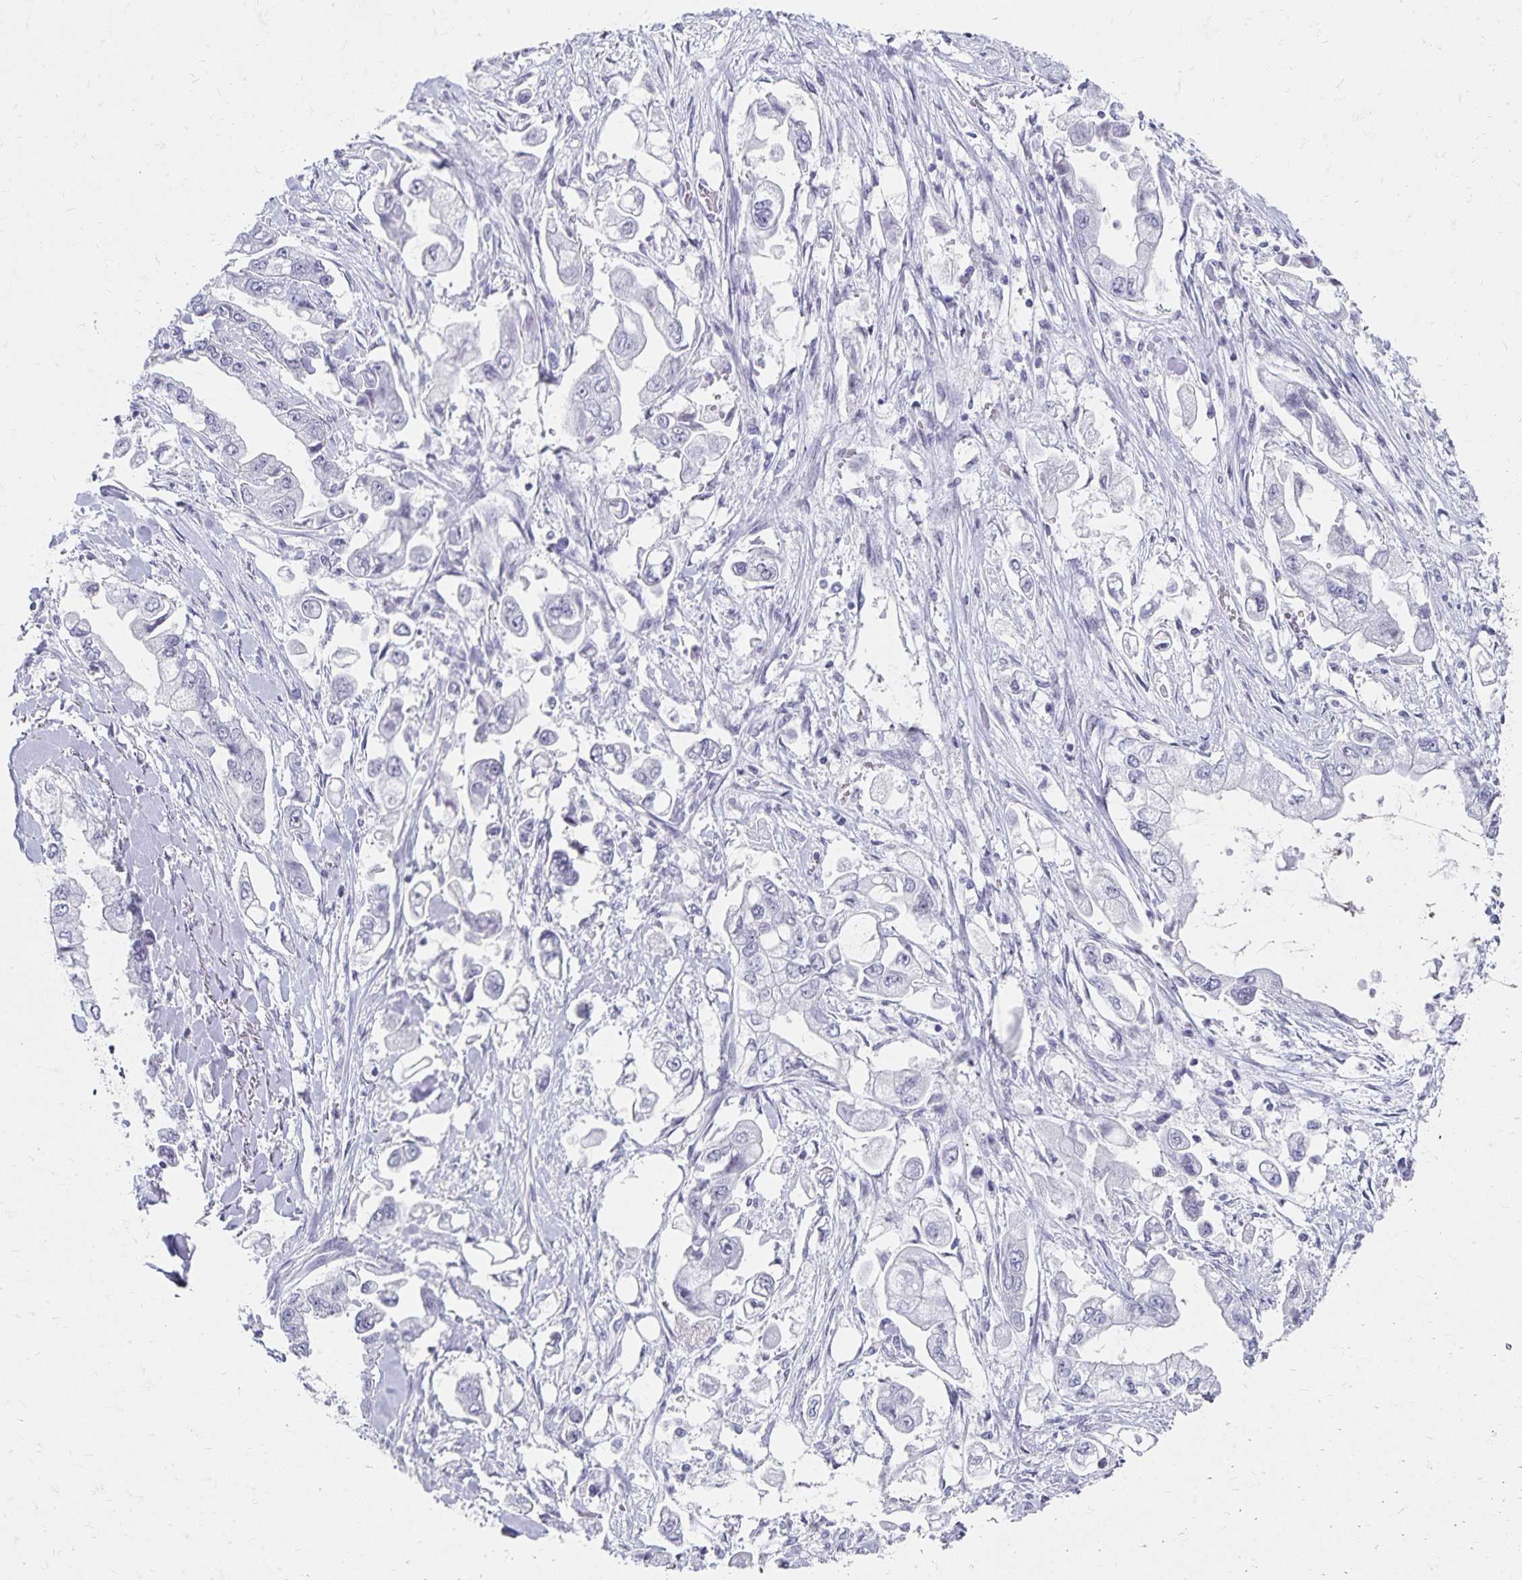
{"staining": {"intensity": "negative", "quantity": "none", "location": "none"}, "tissue": "stomach cancer", "cell_type": "Tumor cells", "image_type": "cancer", "snomed": [{"axis": "morphology", "description": "Adenocarcinoma, NOS"}, {"axis": "topography", "description": "Stomach"}], "caption": "Immunohistochemistry photomicrograph of neoplastic tissue: human stomach cancer stained with DAB (3,3'-diaminobenzidine) exhibits no significant protein staining in tumor cells.", "gene": "C20orf85", "patient": {"sex": "male", "age": 62}}